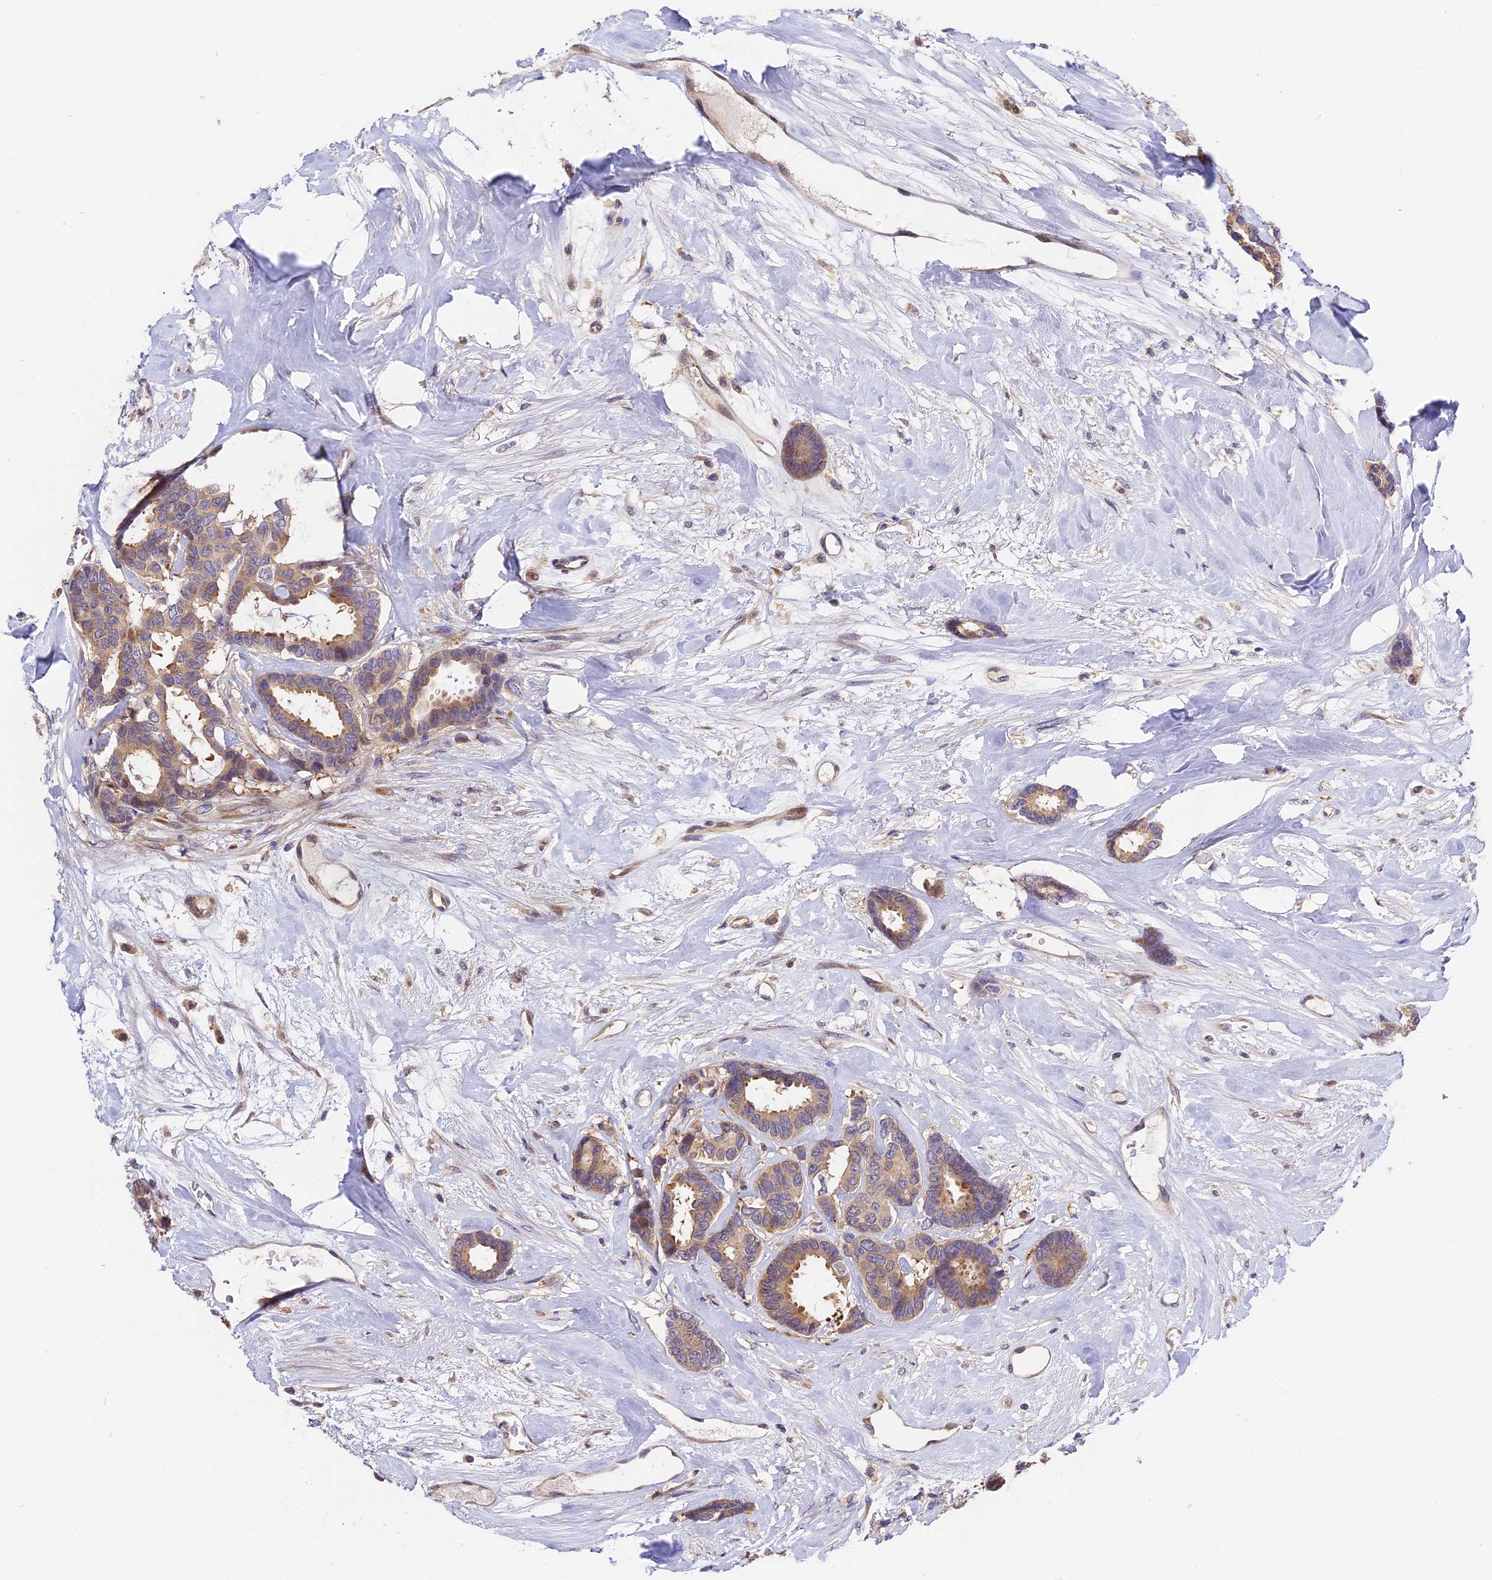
{"staining": {"intensity": "moderate", "quantity": ">75%", "location": "cytoplasmic/membranous"}, "tissue": "breast cancer", "cell_type": "Tumor cells", "image_type": "cancer", "snomed": [{"axis": "morphology", "description": "Duct carcinoma"}, {"axis": "topography", "description": "Breast"}], "caption": "Breast cancer was stained to show a protein in brown. There is medium levels of moderate cytoplasmic/membranous positivity in approximately >75% of tumor cells.", "gene": "BSCL2", "patient": {"sex": "female", "age": 87}}